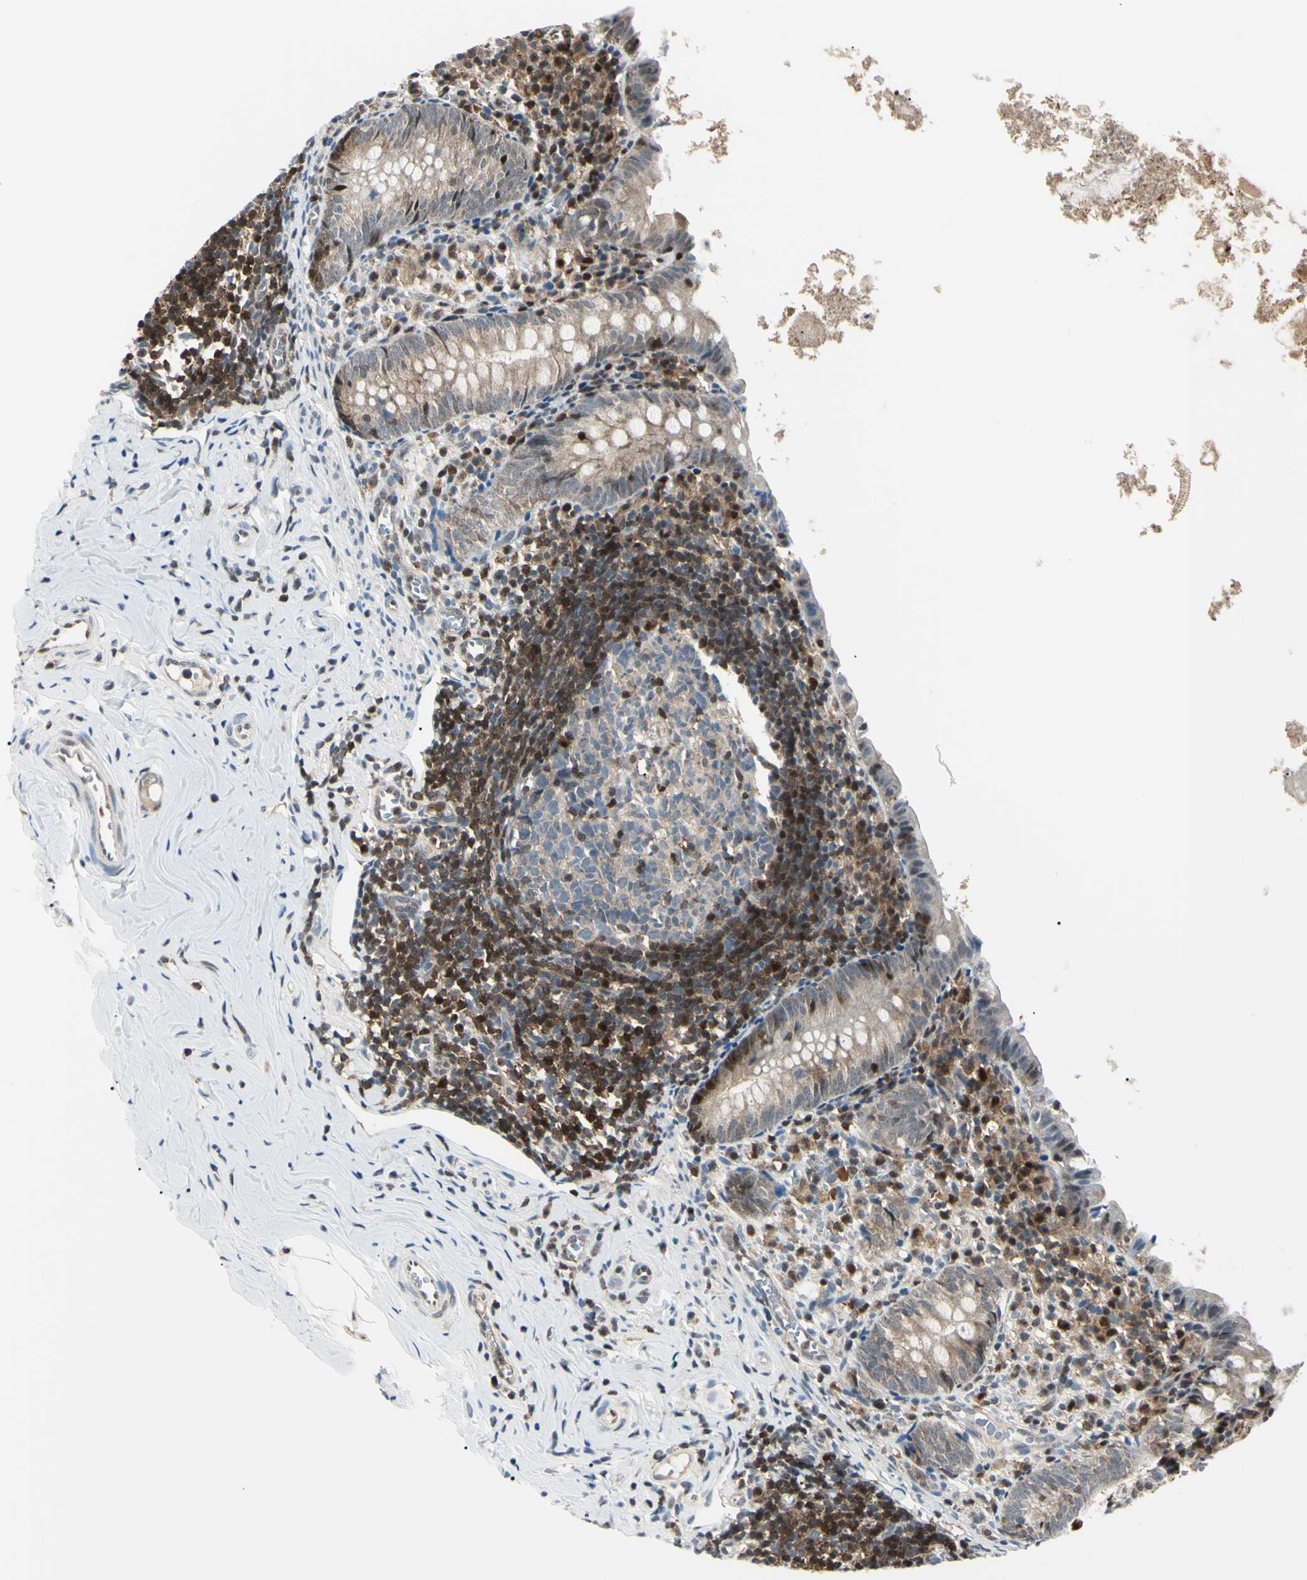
{"staining": {"intensity": "weak", "quantity": ">75%", "location": "cytoplasmic/membranous"}, "tissue": "appendix", "cell_type": "Glandular cells", "image_type": "normal", "snomed": [{"axis": "morphology", "description": "Normal tissue, NOS"}, {"axis": "topography", "description": "Appendix"}], "caption": "Approximately >75% of glandular cells in normal human appendix exhibit weak cytoplasmic/membranous protein expression as visualized by brown immunohistochemical staining.", "gene": "PGK1", "patient": {"sex": "female", "age": 10}}